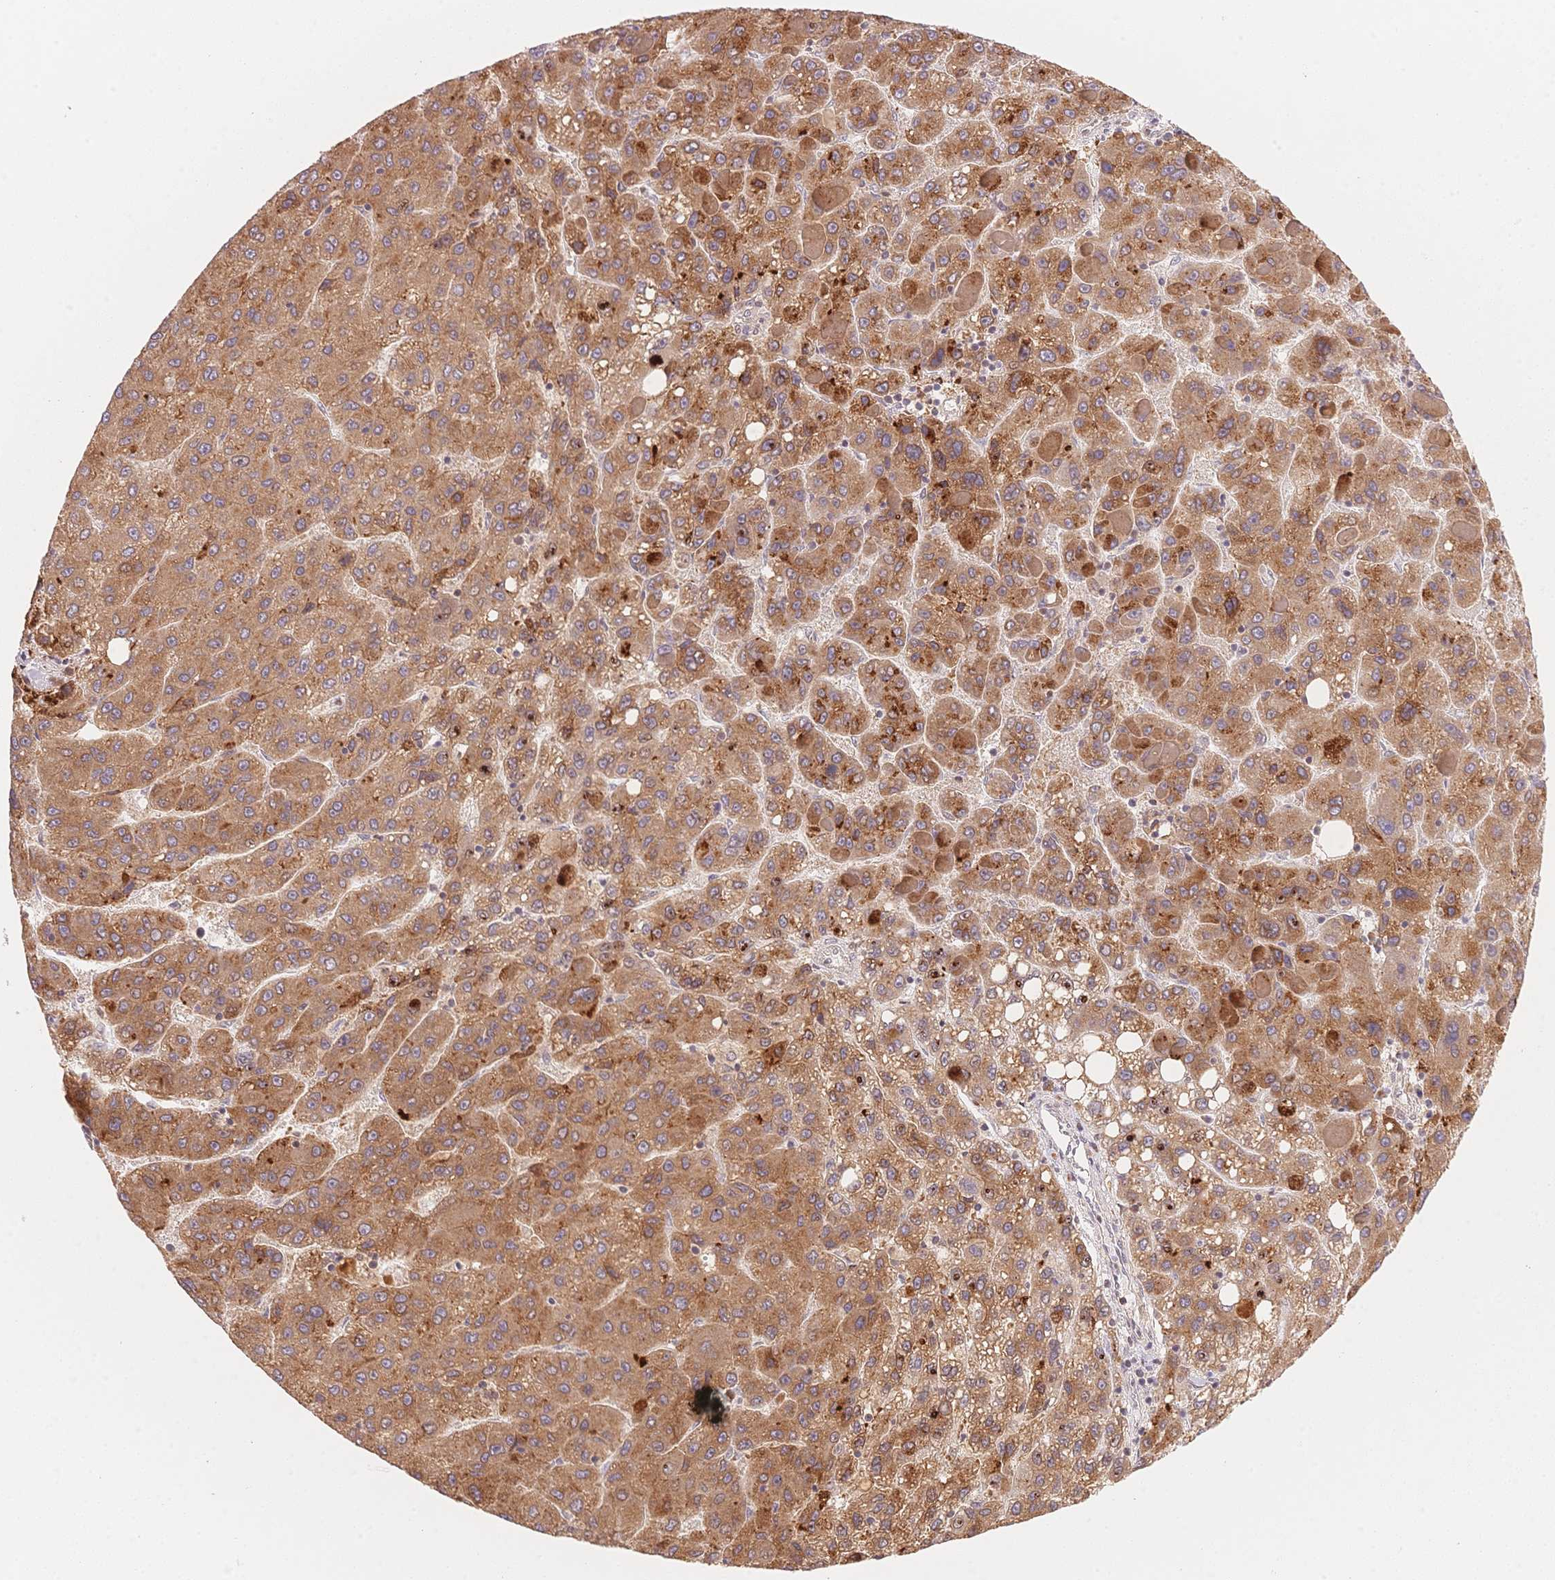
{"staining": {"intensity": "moderate", "quantity": ">75%", "location": "cytoplasmic/membranous"}, "tissue": "liver cancer", "cell_type": "Tumor cells", "image_type": "cancer", "snomed": [{"axis": "morphology", "description": "Carcinoma, Hepatocellular, NOS"}, {"axis": "topography", "description": "Liver"}], "caption": "Protein staining demonstrates moderate cytoplasmic/membranous staining in approximately >75% of tumor cells in liver hepatocellular carcinoma.", "gene": "STK39", "patient": {"sex": "female", "age": 82}}